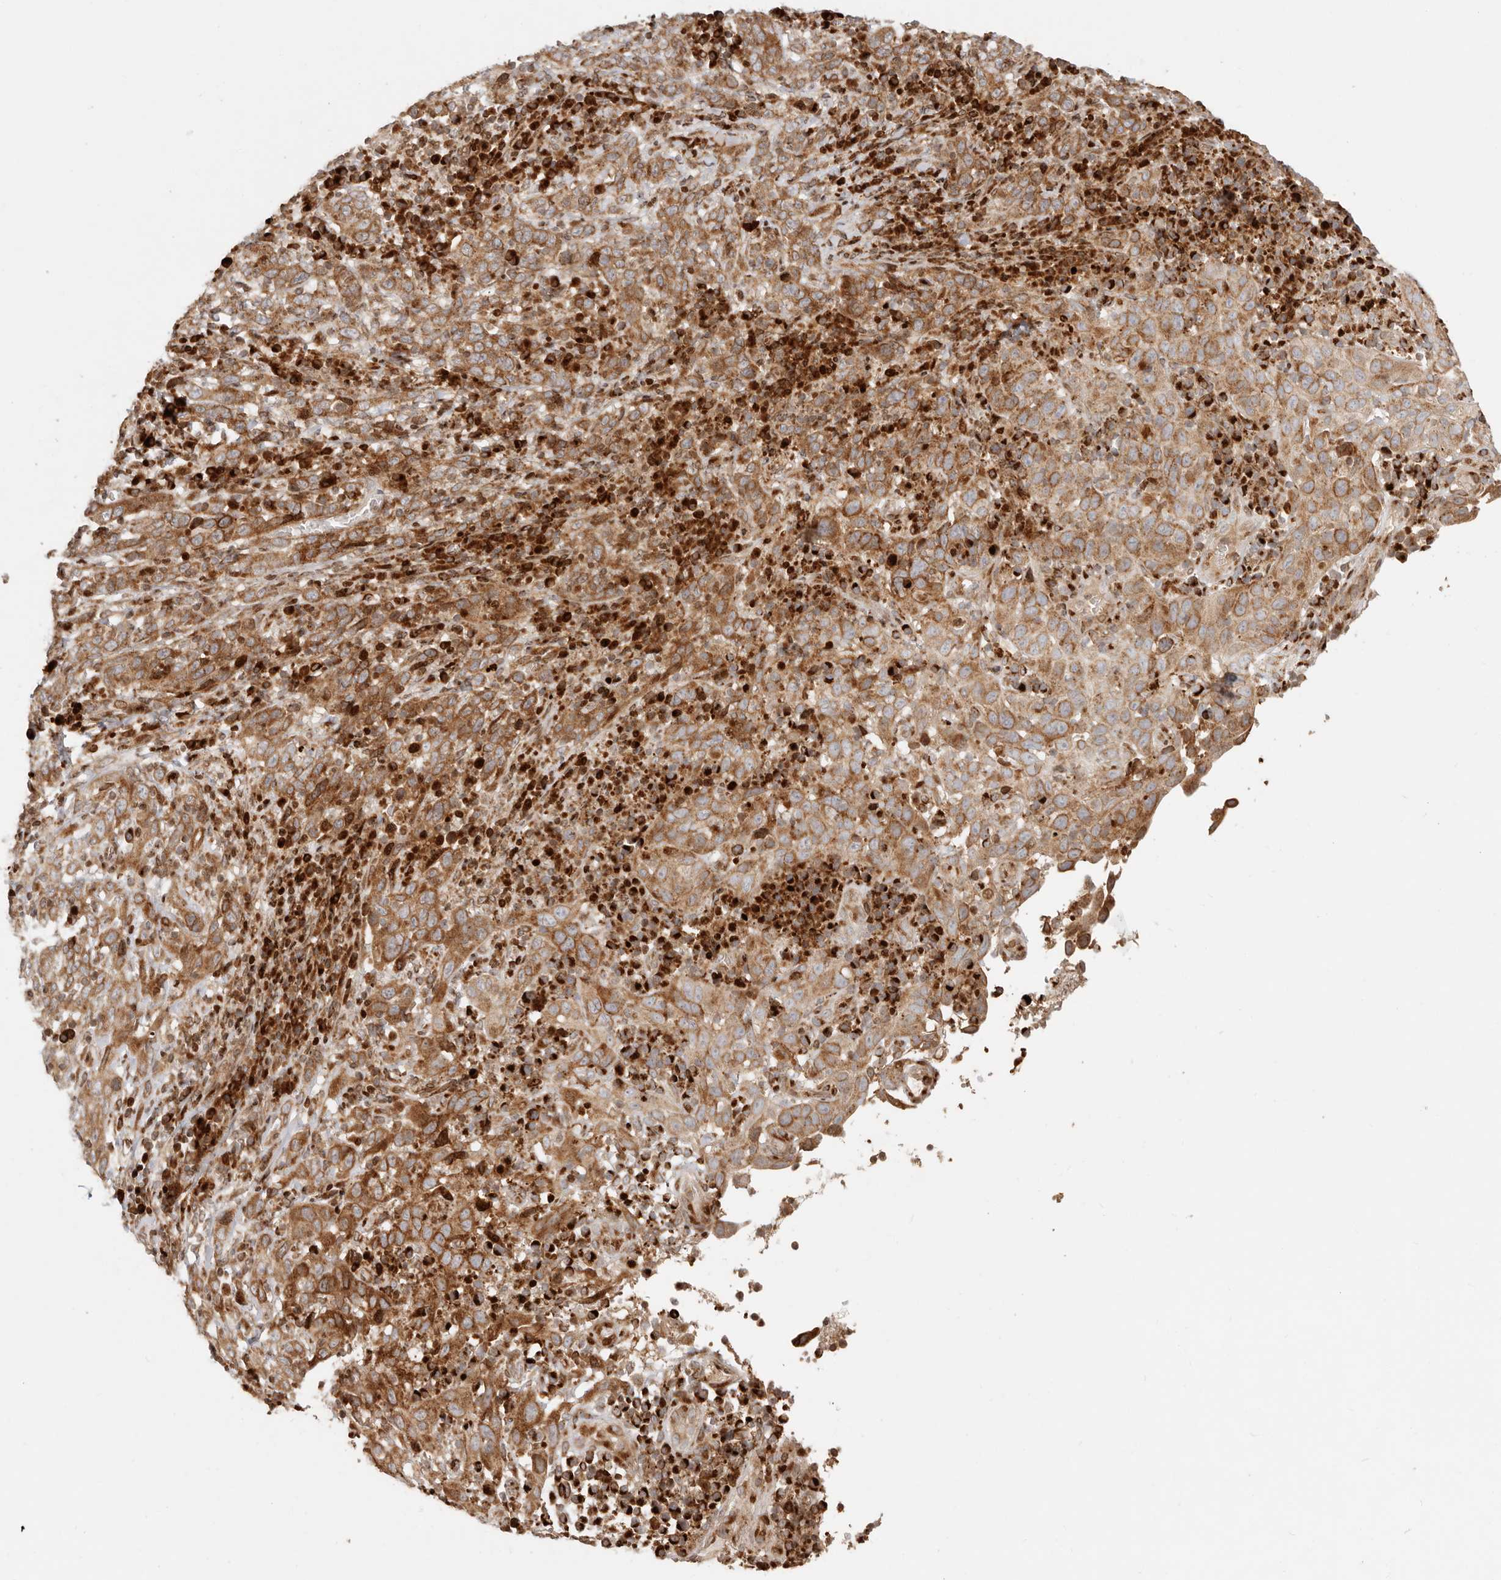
{"staining": {"intensity": "moderate", "quantity": ">75%", "location": "cytoplasmic/membranous"}, "tissue": "cervical cancer", "cell_type": "Tumor cells", "image_type": "cancer", "snomed": [{"axis": "morphology", "description": "Squamous cell carcinoma, NOS"}, {"axis": "topography", "description": "Cervix"}], "caption": "Protein staining exhibits moderate cytoplasmic/membranous staining in approximately >75% of tumor cells in cervical cancer (squamous cell carcinoma).", "gene": "TRIM4", "patient": {"sex": "female", "age": 46}}